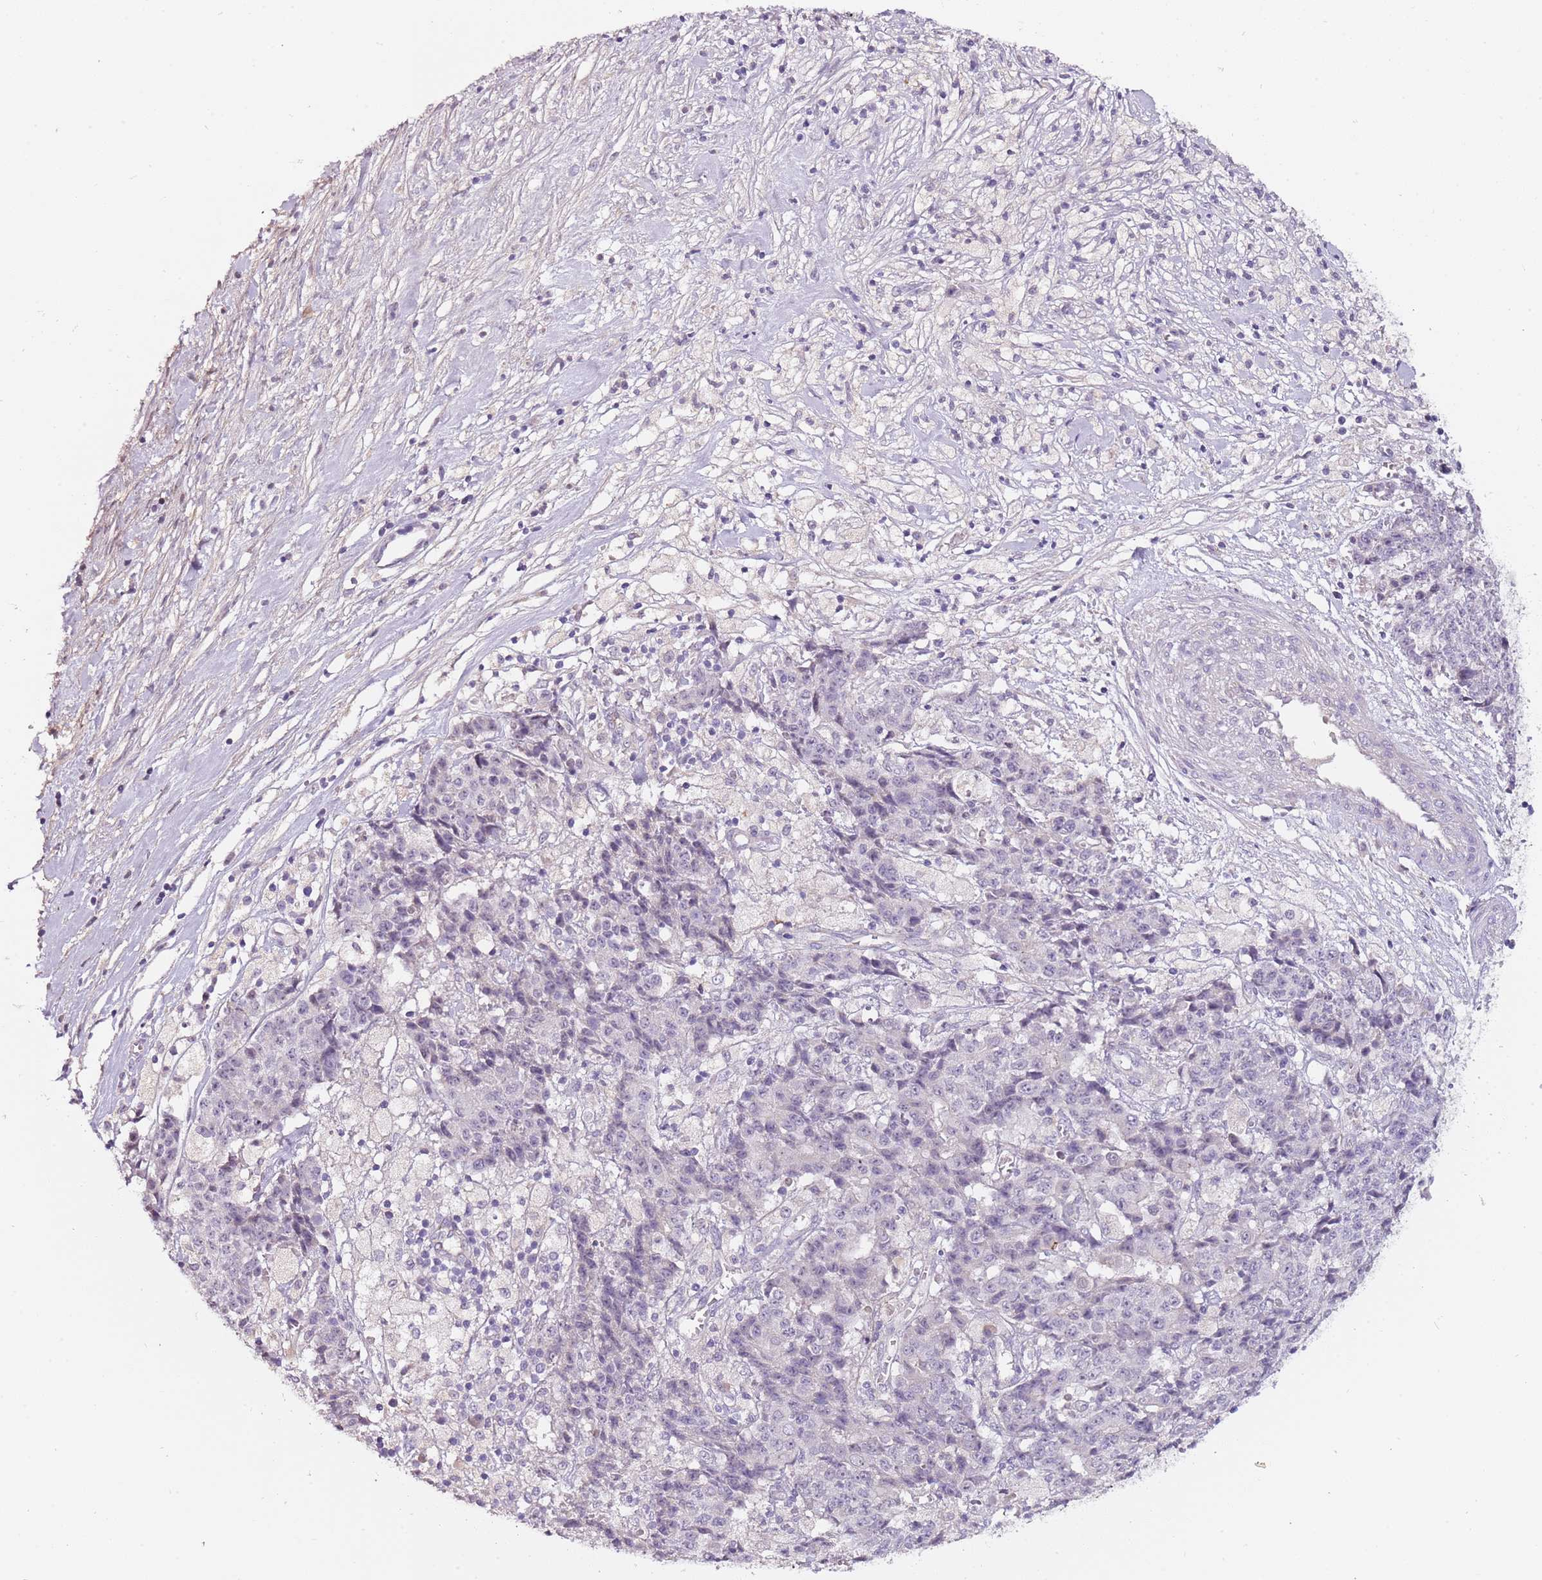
{"staining": {"intensity": "negative", "quantity": "none", "location": "none"}, "tissue": "ovarian cancer", "cell_type": "Tumor cells", "image_type": "cancer", "snomed": [{"axis": "morphology", "description": "Carcinoma, endometroid"}, {"axis": "topography", "description": "Ovary"}], "caption": "Tumor cells show no significant staining in ovarian cancer (endometroid carcinoma).", "gene": "NKX2-3", "patient": {"sex": "female", "age": 42}}